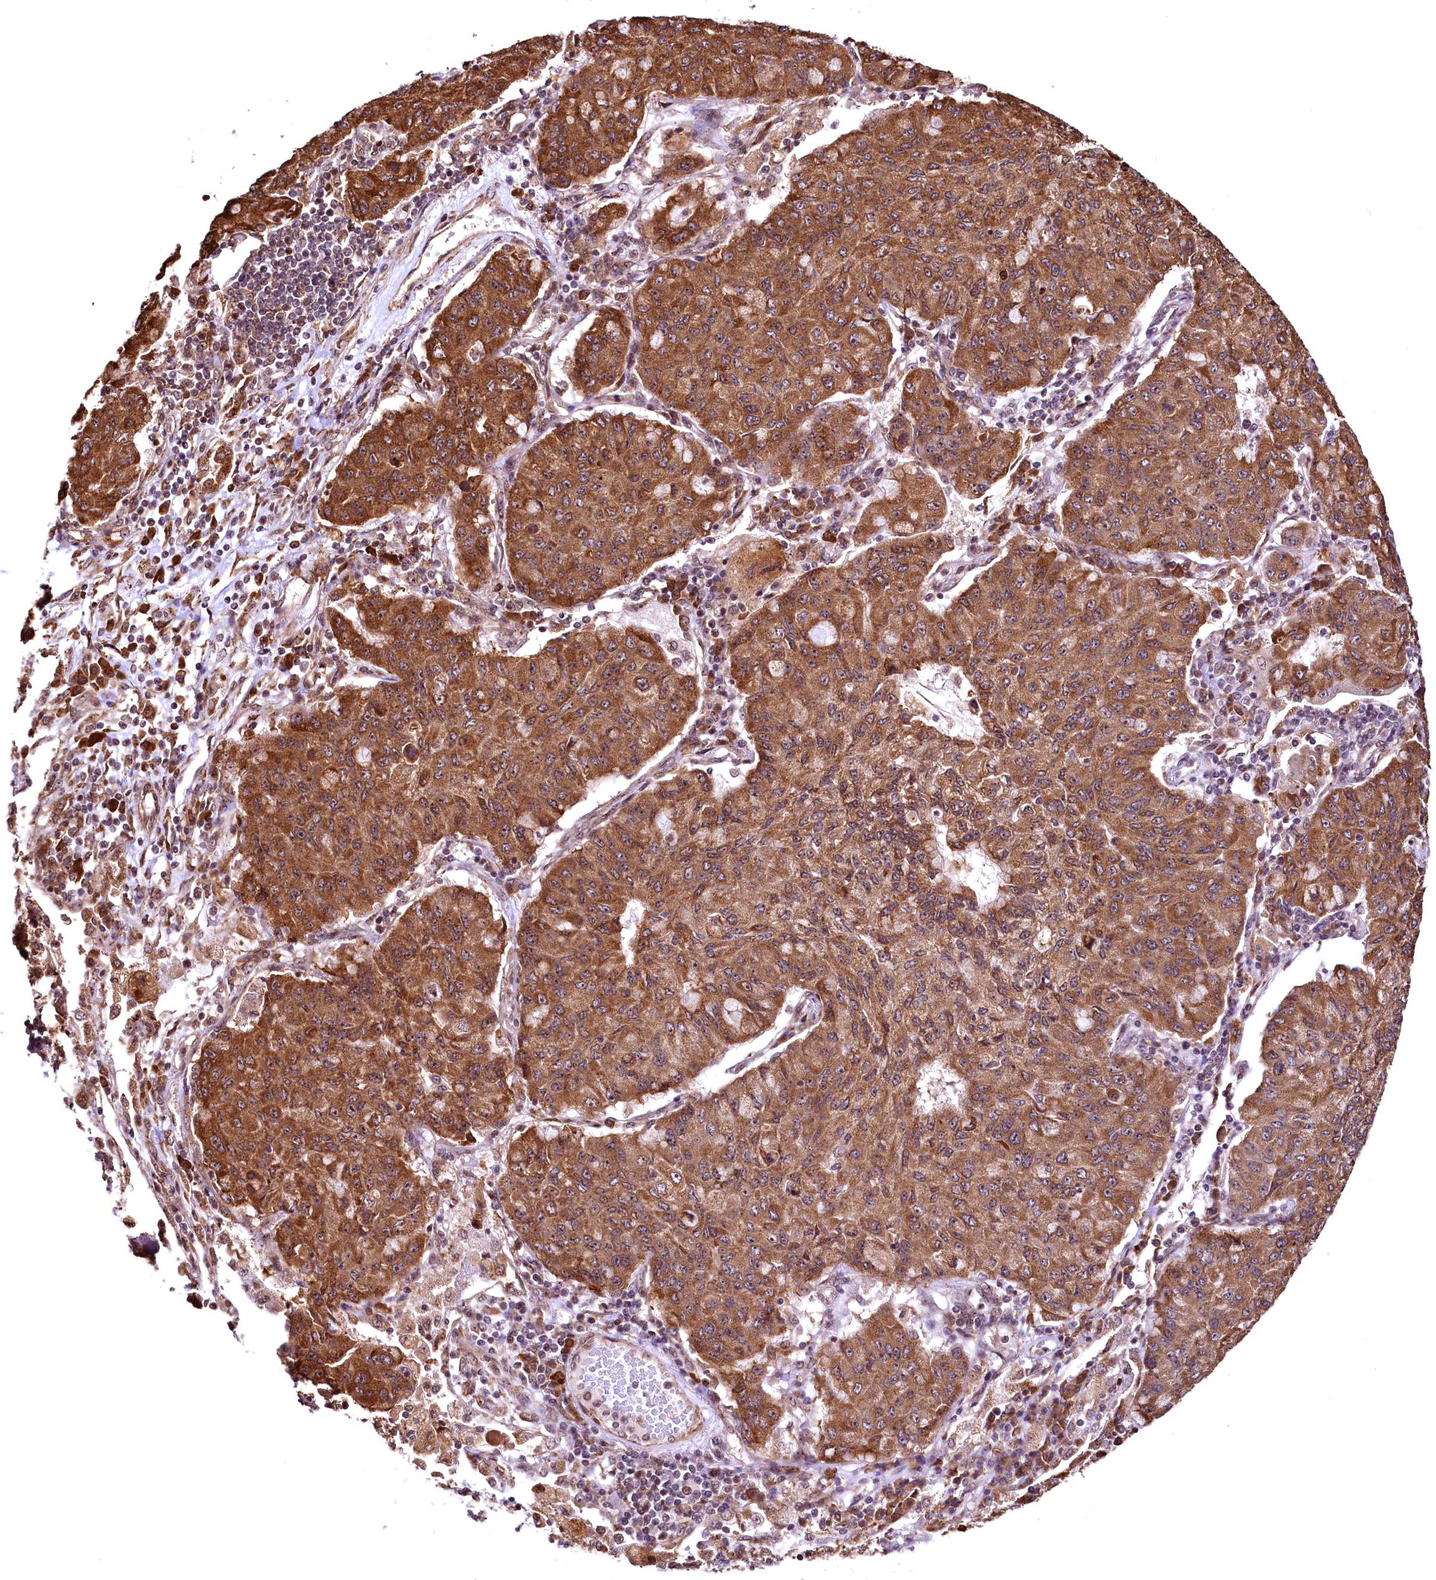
{"staining": {"intensity": "strong", "quantity": ">75%", "location": "cytoplasmic/membranous"}, "tissue": "lung cancer", "cell_type": "Tumor cells", "image_type": "cancer", "snomed": [{"axis": "morphology", "description": "Squamous cell carcinoma, NOS"}, {"axis": "topography", "description": "Lung"}], "caption": "Strong cytoplasmic/membranous positivity for a protein is seen in approximately >75% of tumor cells of lung cancer using immunohistochemistry (IHC).", "gene": "PDS5B", "patient": {"sex": "male", "age": 74}}